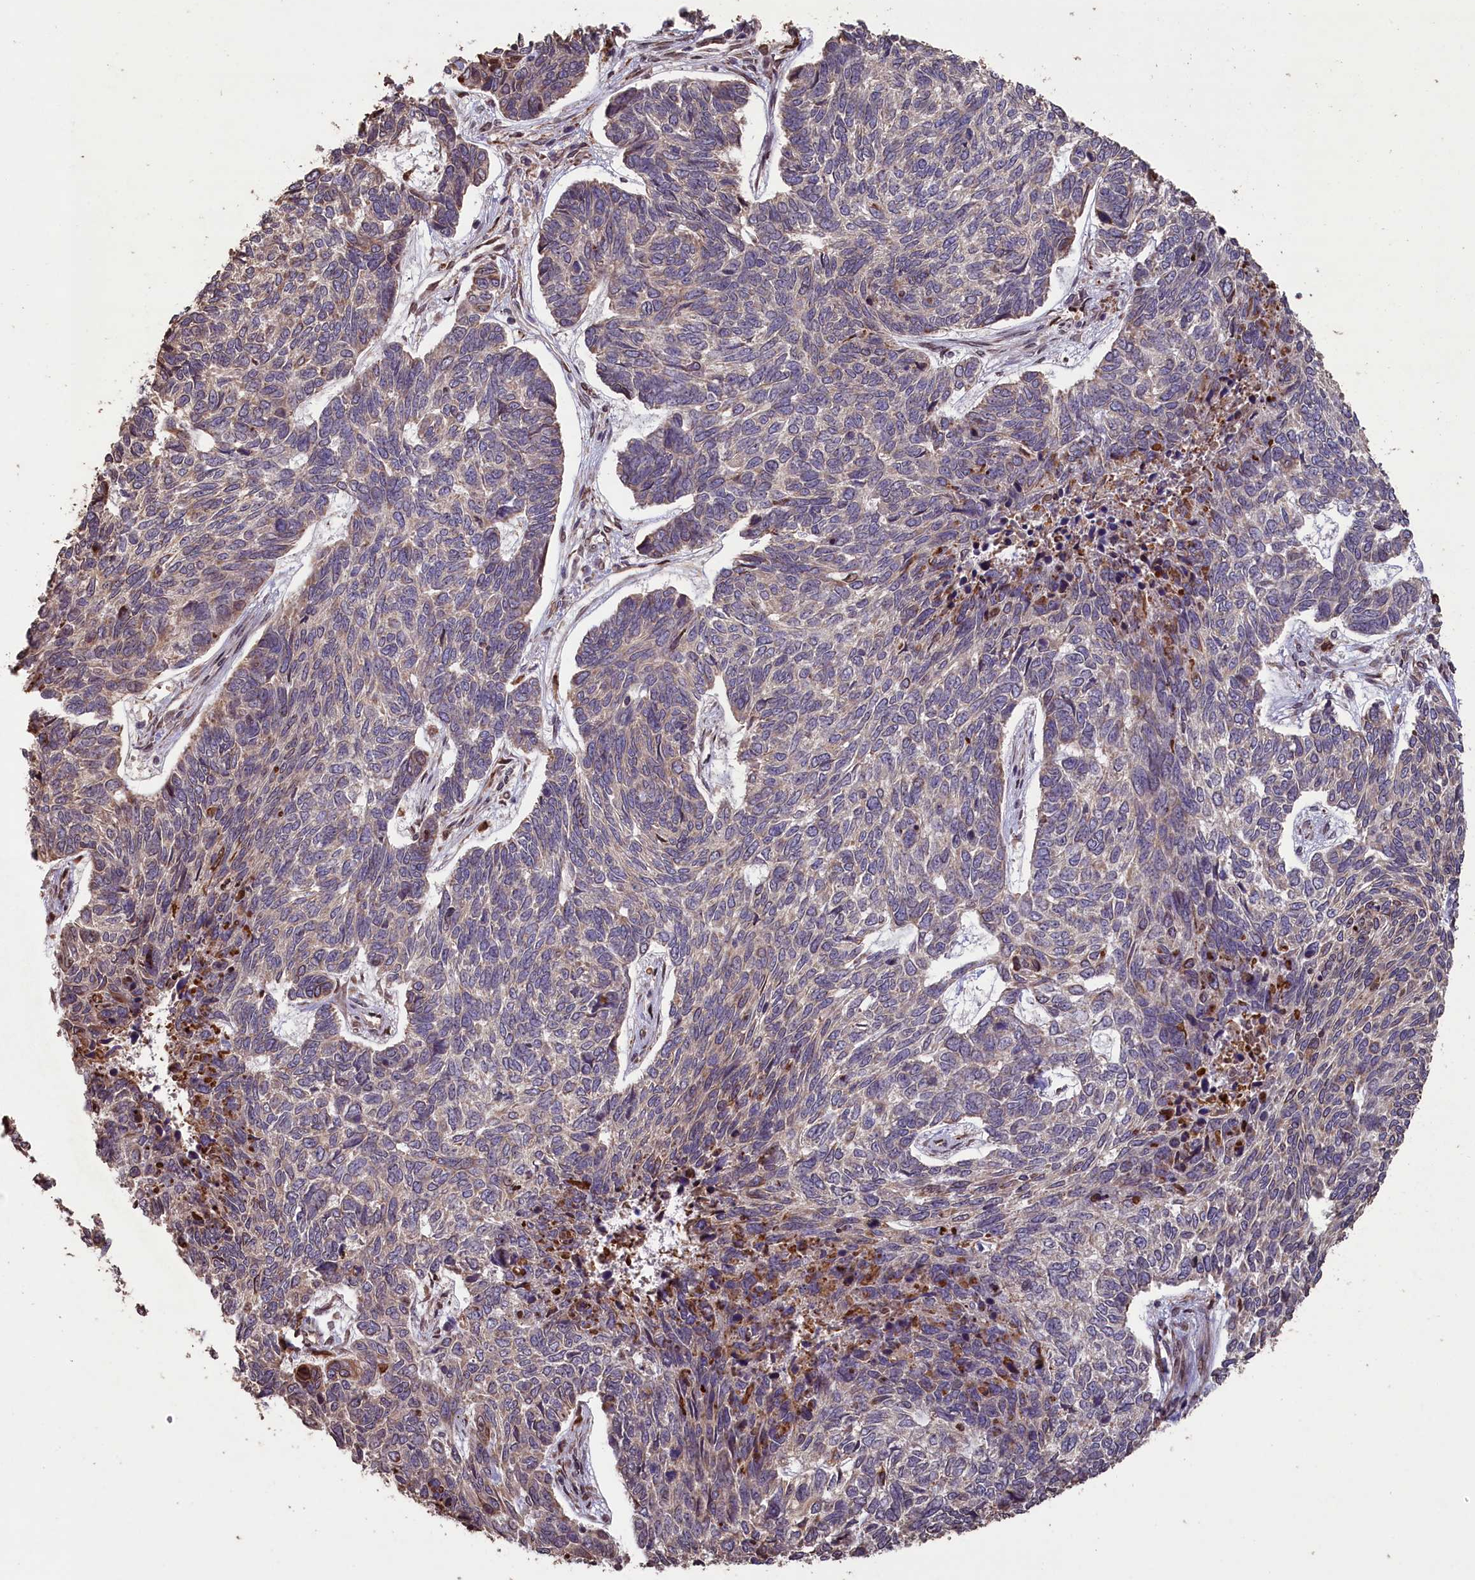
{"staining": {"intensity": "weak", "quantity": "<25%", "location": "cytoplasmic/membranous"}, "tissue": "skin cancer", "cell_type": "Tumor cells", "image_type": "cancer", "snomed": [{"axis": "morphology", "description": "Basal cell carcinoma"}, {"axis": "topography", "description": "Skin"}], "caption": "There is no significant positivity in tumor cells of skin basal cell carcinoma.", "gene": "SLC38A7", "patient": {"sex": "female", "age": 65}}